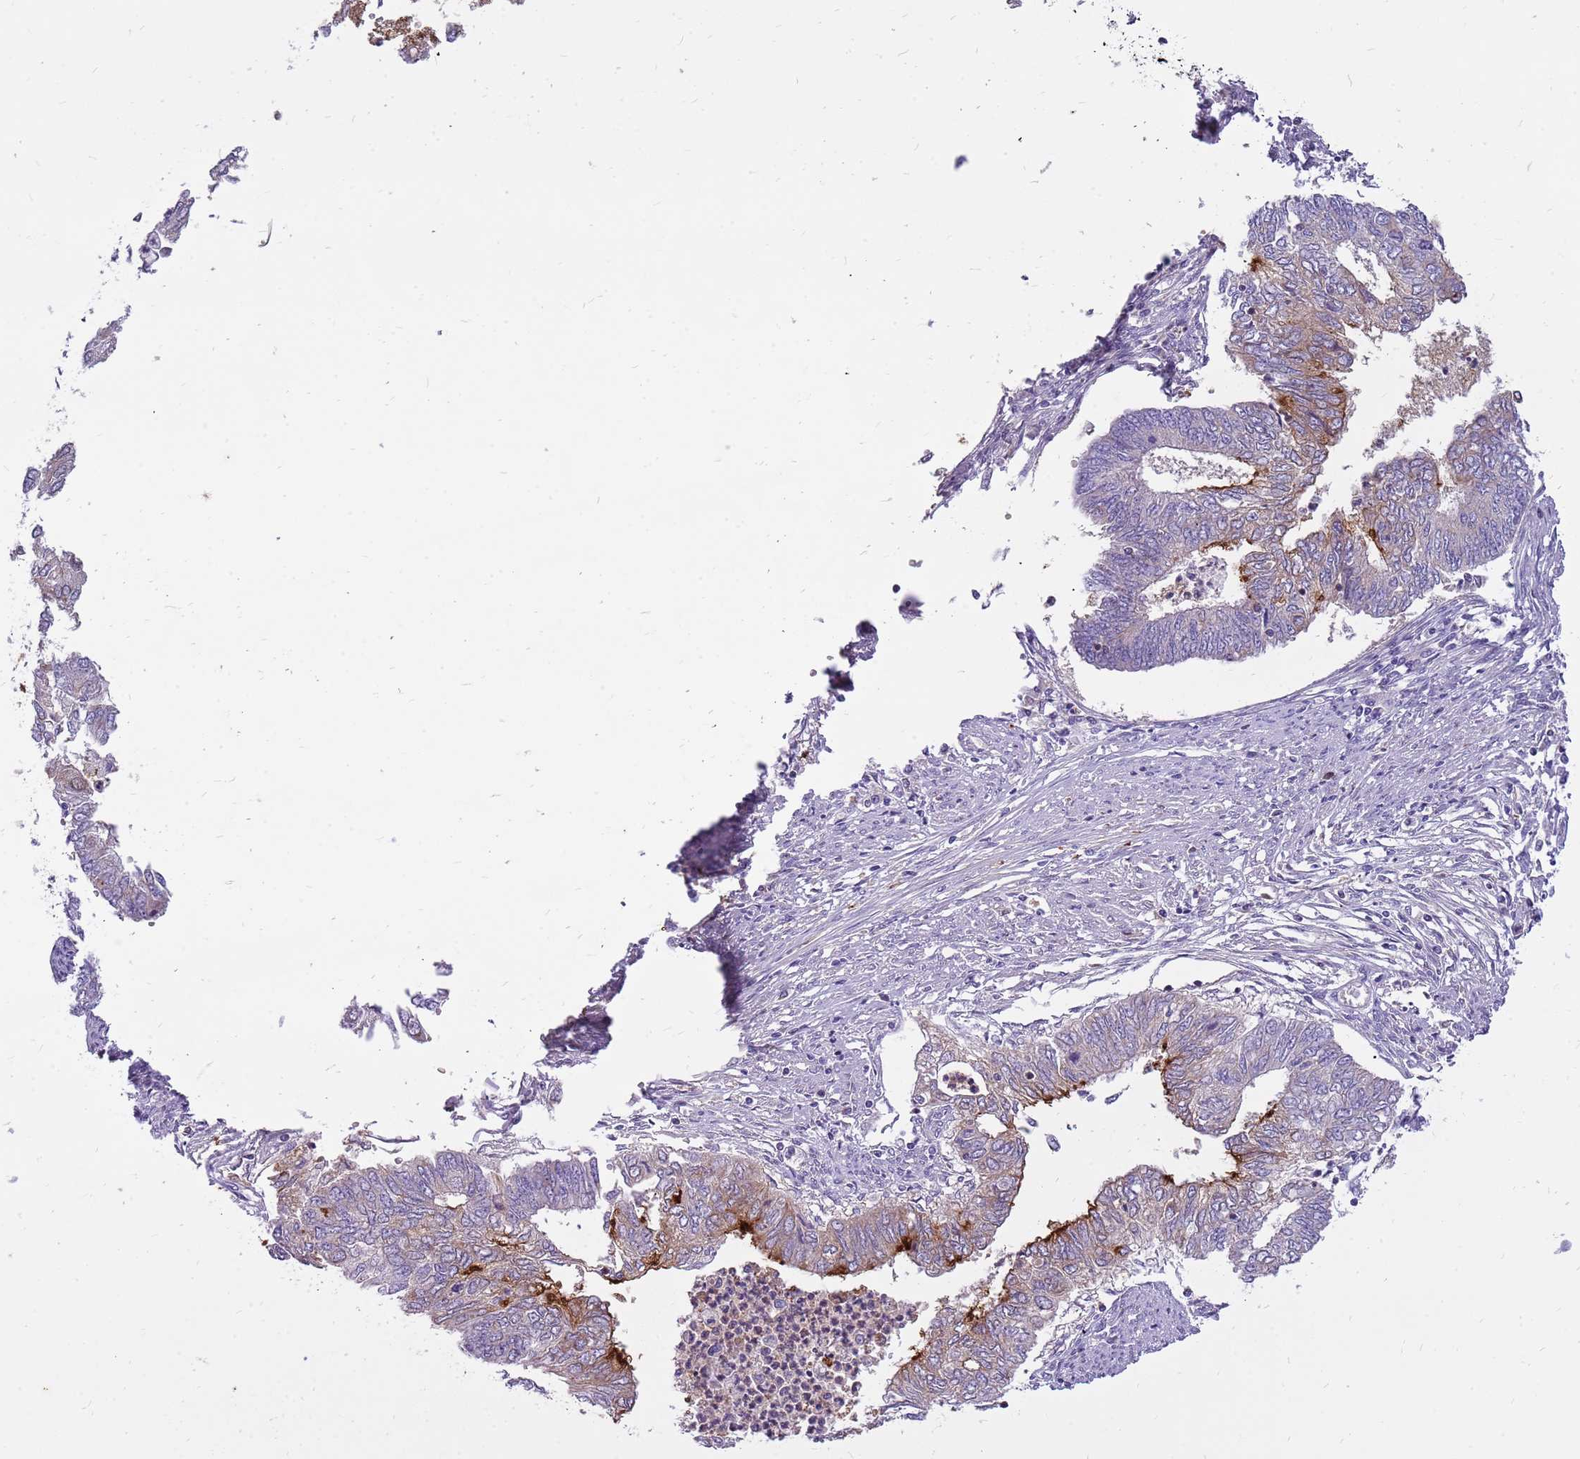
{"staining": {"intensity": "moderate", "quantity": "<25%", "location": "cytoplasmic/membranous"}, "tissue": "endometrial cancer", "cell_type": "Tumor cells", "image_type": "cancer", "snomed": [{"axis": "morphology", "description": "Adenocarcinoma, NOS"}, {"axis": "topography", "description": "Endometrium"}], "caption": "High-power microscopy captured an immunohistochemistry (IHC) micrograph of endometrial cancer (adenocarcinoma), revealing moderate cytoplasmic/membranous expression in approximately <25% of tumor cells.", "gene": "WDR90", "patient": {"sex": "female", "age": 68}}